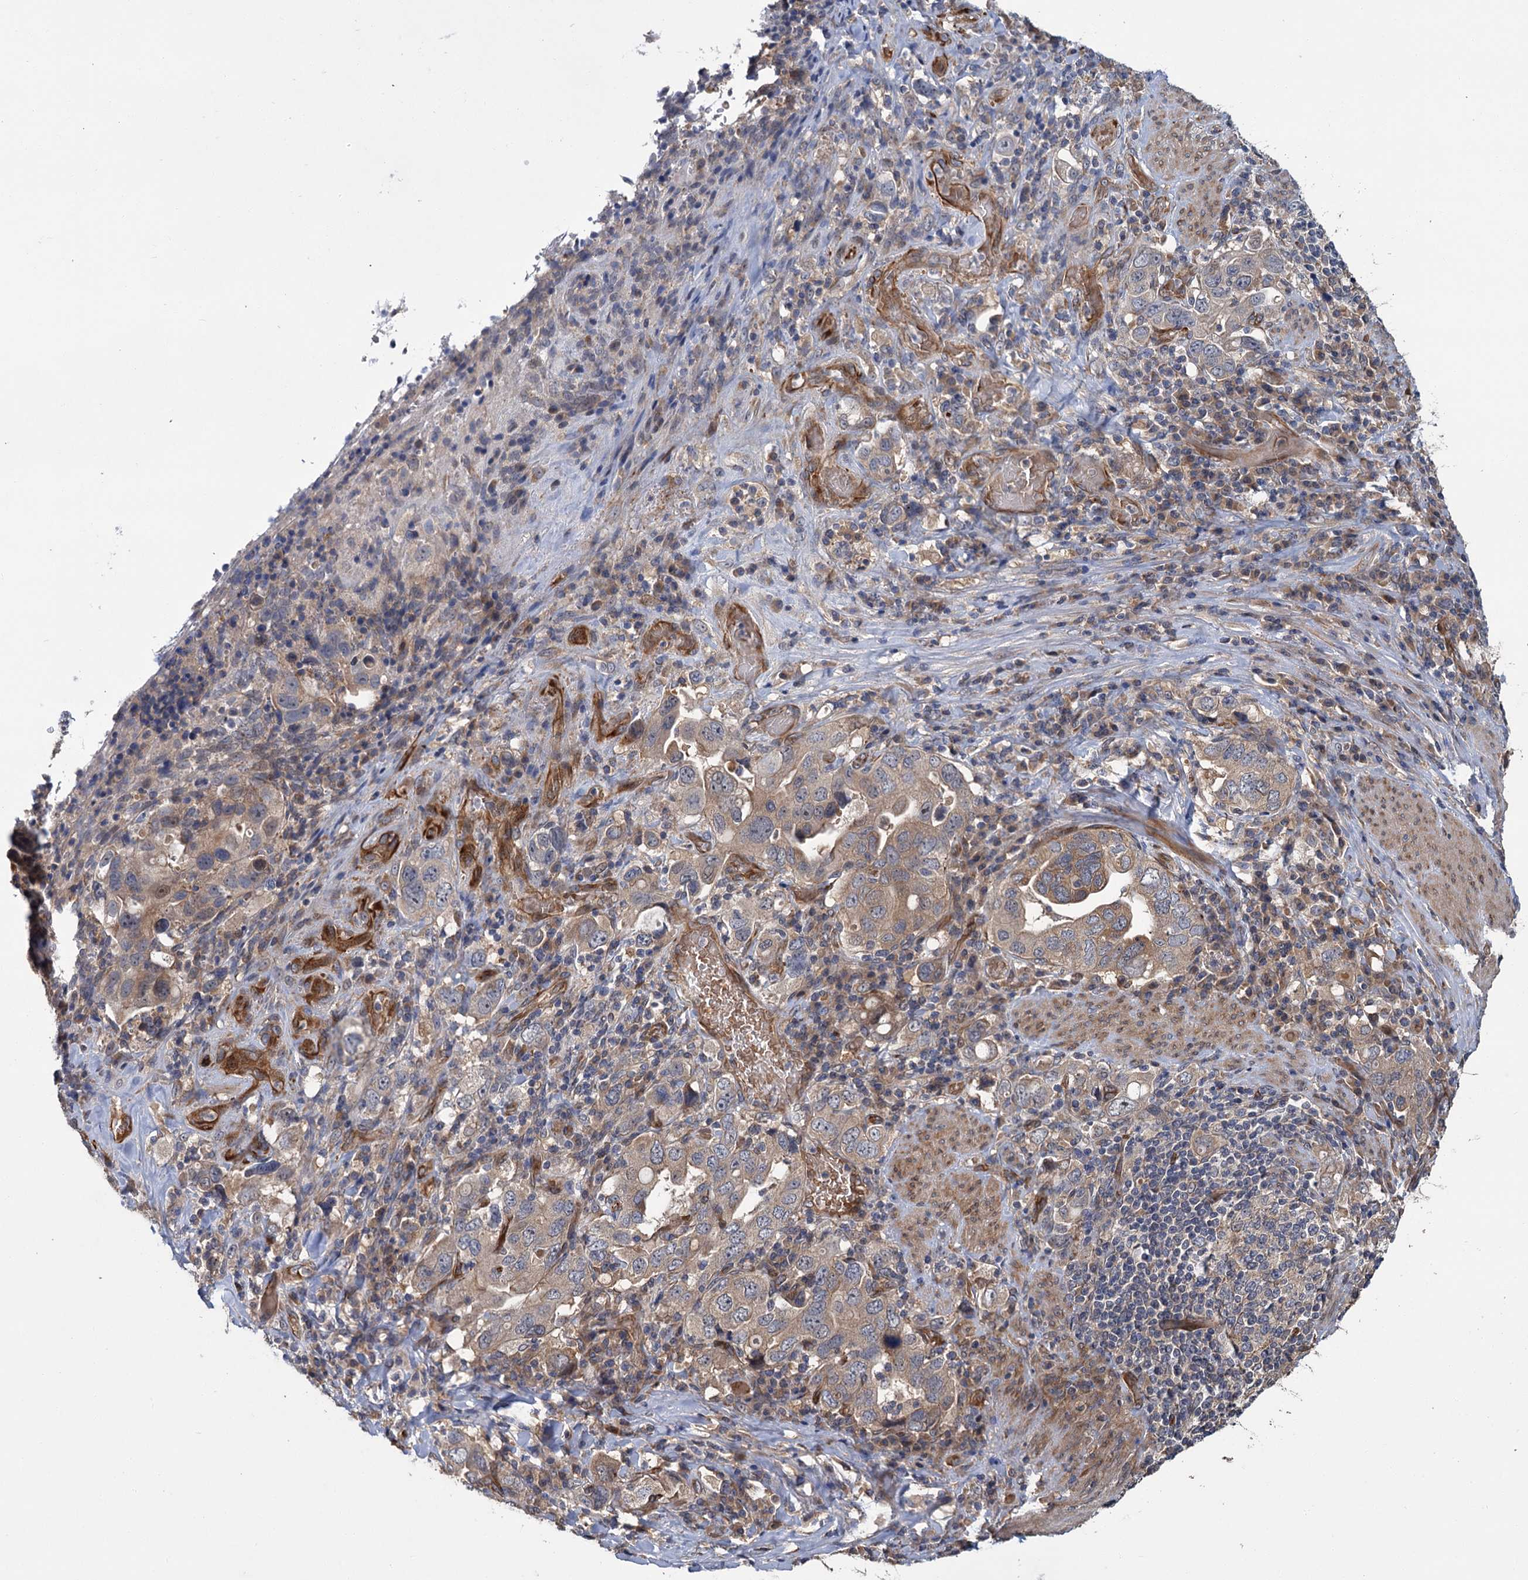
{"staining": {"intensity": "weak", "quantity": "25%-75%", "location": "cytoplasmic/membranous"}, "tissue": "stomach cancer", "cell_type": "Tumor cells", "image_type": "cancer", "snomed": [{"axis": "morphology", "description": "Adenocarcinoma, NOS"}, {"axis": "topography", "description": "Stomach, upper"}], "caption": "Protein staining reveals weak cytoplasmic/membranous staining in approximately 25%-75% of tumor cells in stomach adenocarcinoma. Using DAB (3,3'-diaminobenzidine) (brown) and hematoxylin (blue) stains, captured at high magnification using brightfield microscopy.", "gene": "PKN2", "patient": {"sex": "male", "age": 62}}